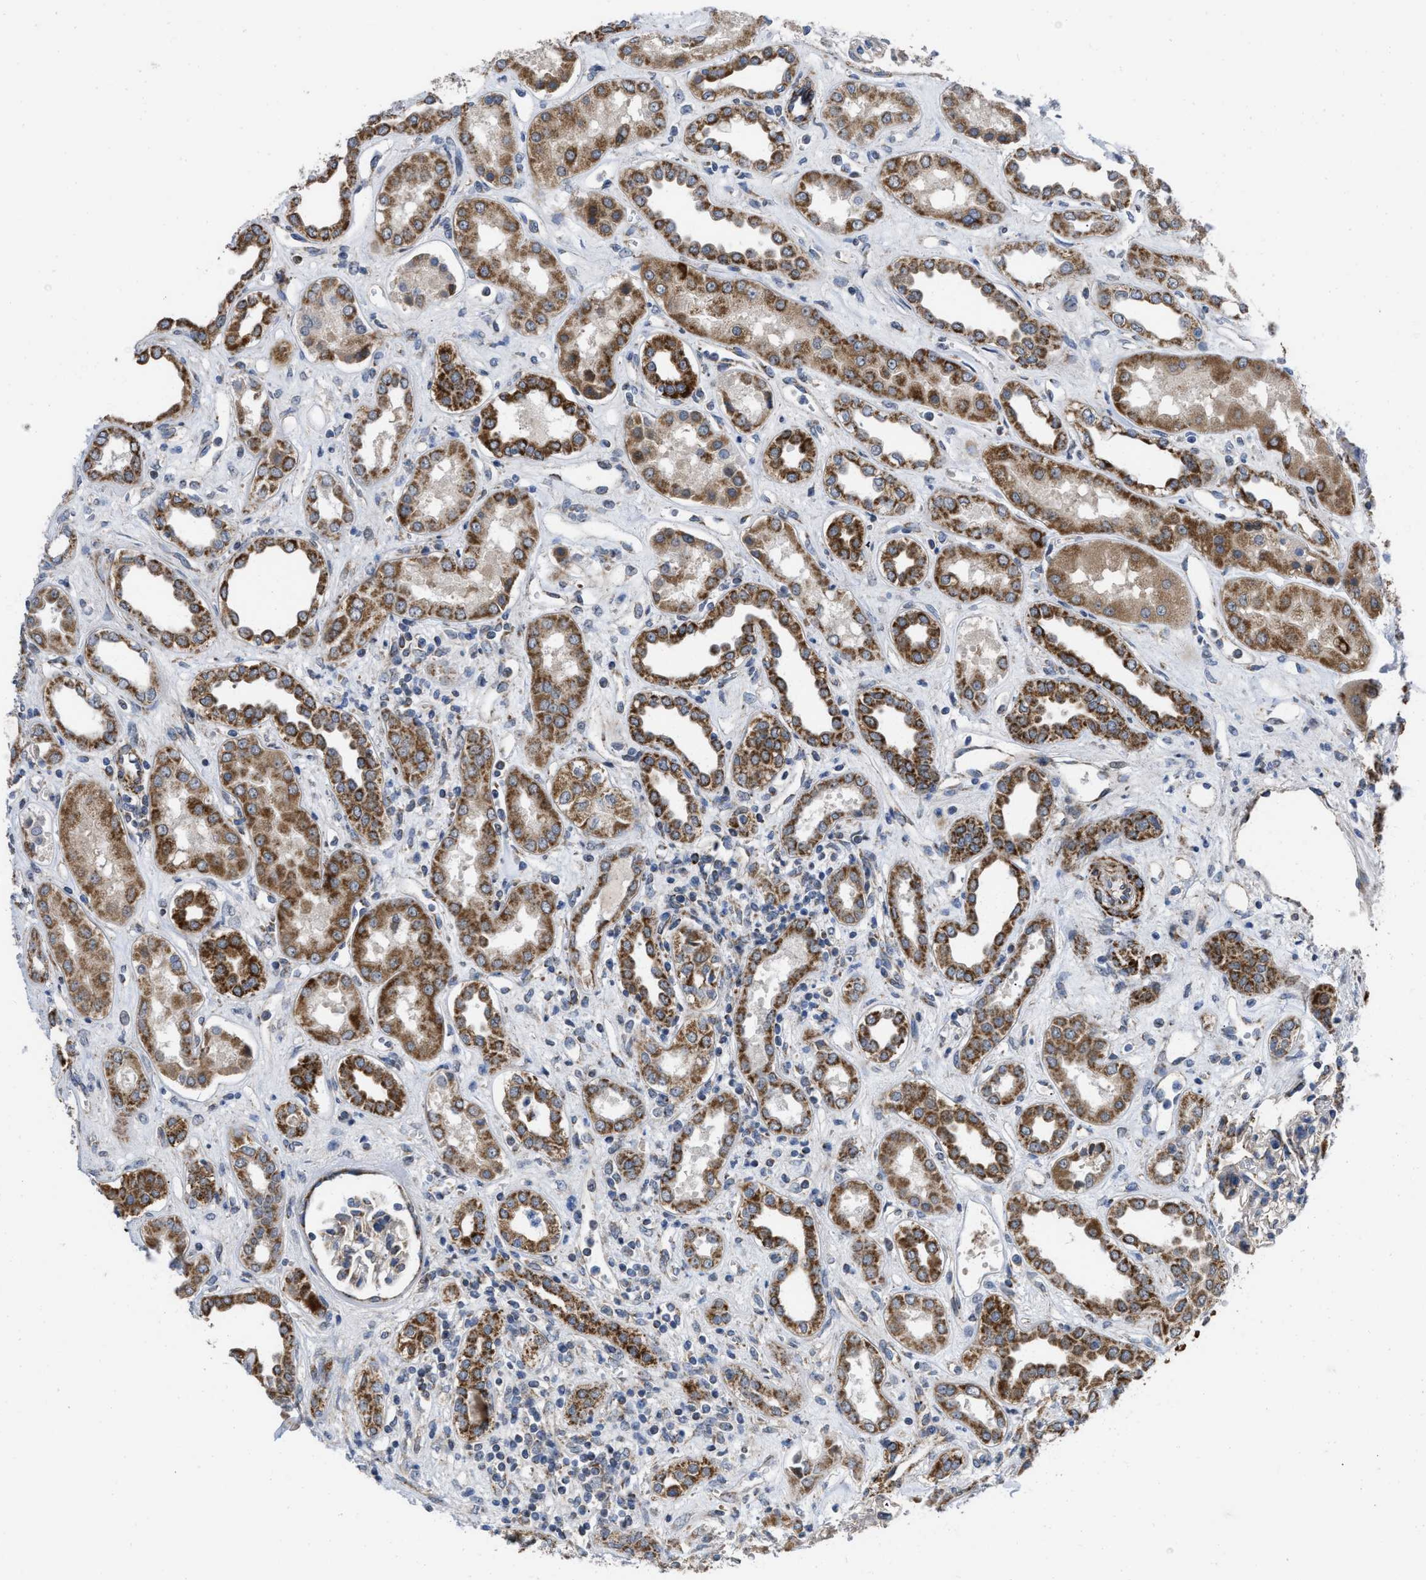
{"staining": {"intensity": "weak", "quantity": "25%-75%", "location": "cytoplasmic/membranous"}, "tissue": "kidney", "cell_type": "Cells in glomeruli", "image_type": "normal", "snomed": [{"axis": "morphology", "description": "Normal tissue, NOS"}, {"axis": "topography", "description": "Kidney"}], "caption": "Immunohistochemical staining of normal human kidney exhibits low levels of weak cytoplasmic/membranous staining in approximately 25%-75% of cells in glomeruli. Ihc stains the protein of interest in brown and the nuclei are stained blue.", "gene": "AKAP1", "patient": {"sex": "male", "age": 59}}